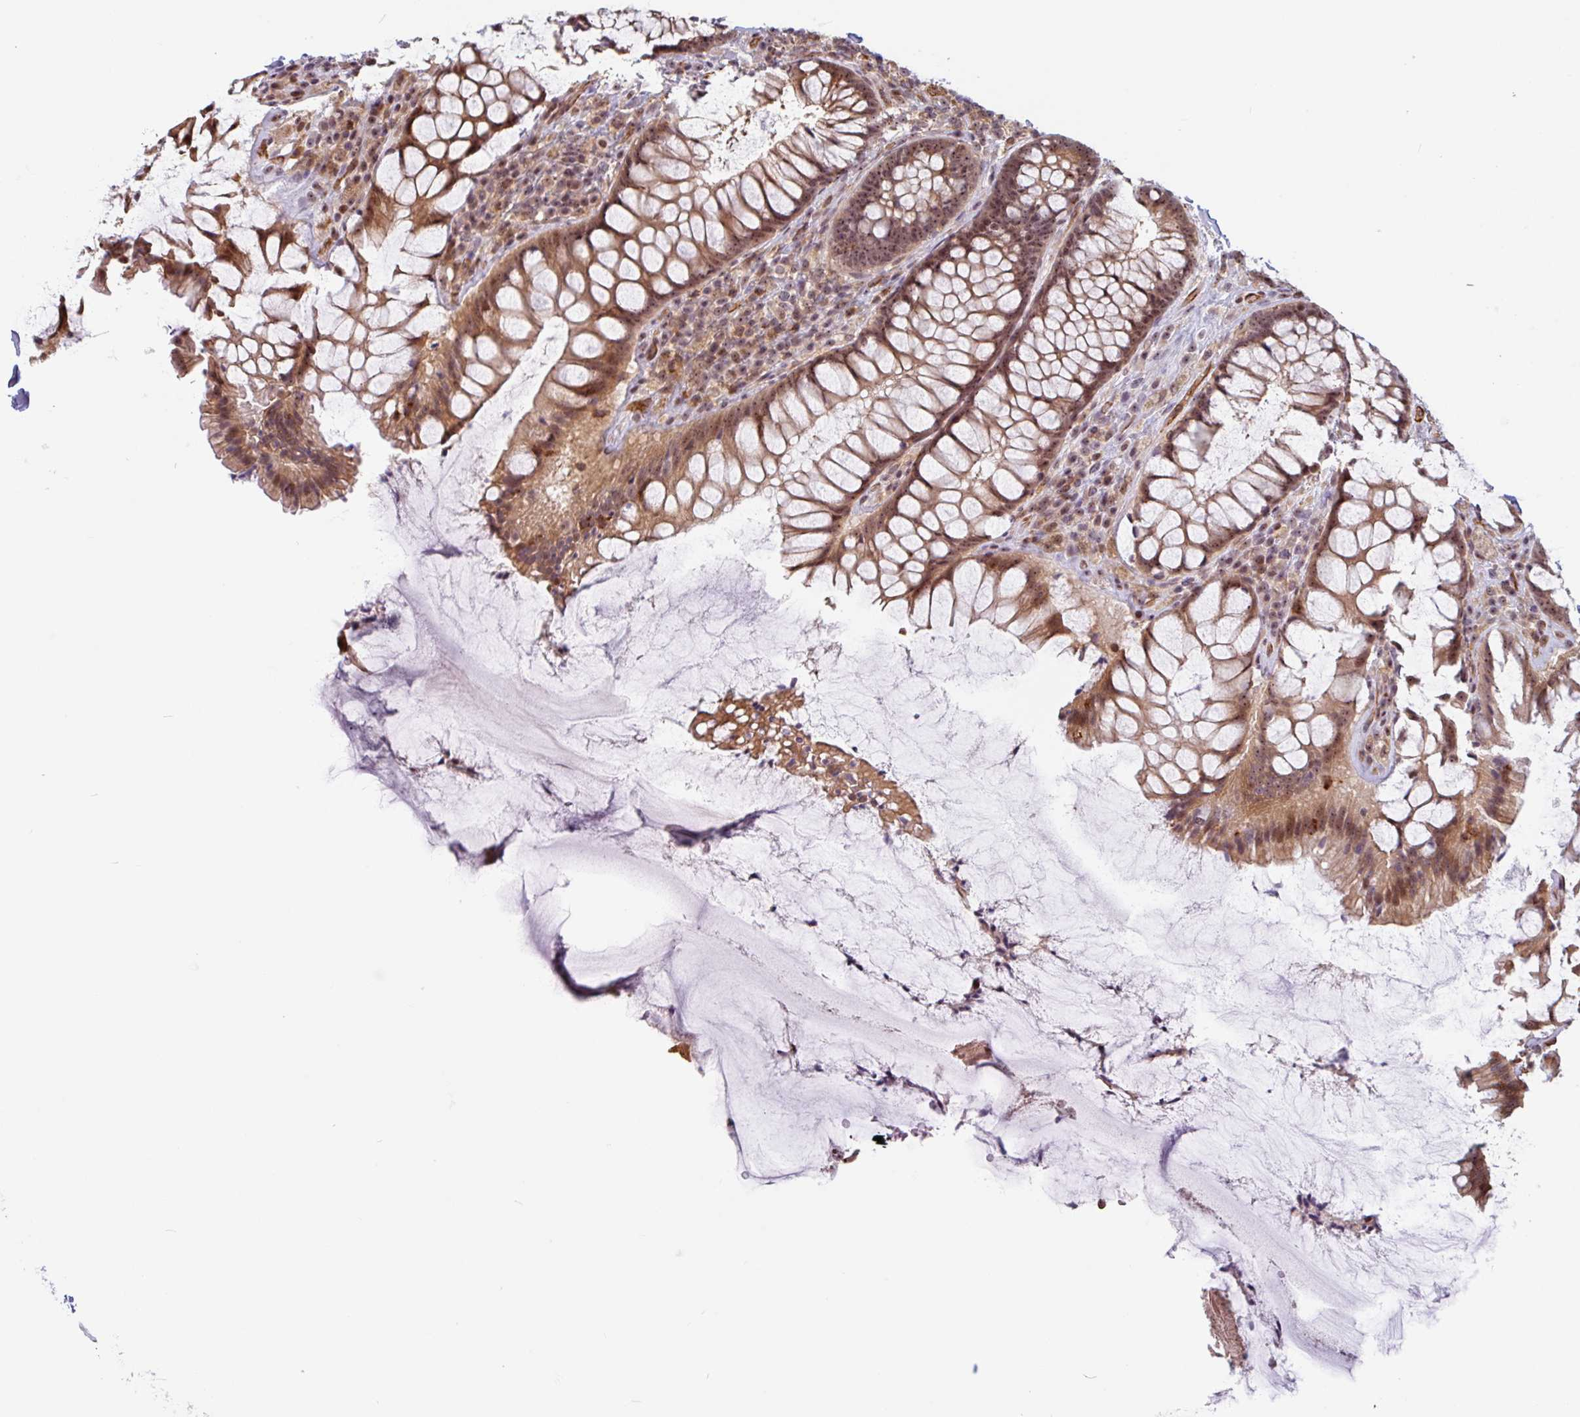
{"staining": {"intensity": "moderate", "quantity": ">75%", "location": "cytoplasmic/membranous,nuclear"}, "tissue": "rectum", "cell_type": "Glandular cells", "image_type": "normal", "snomed": [{"axis": "morphology", "description": "Normal tissue, NOS"}, {"axis": "topography", "description": "Rectum"}], "caption": "Rectum stained with DAB immunohistochemistry demonstrates medium levels of moderate cytoplasmic/membranous,nuclear expression in about >75% of glandular cells.", "gene": "ZNF689", "patient": {"sex": "female", "age": 58}}